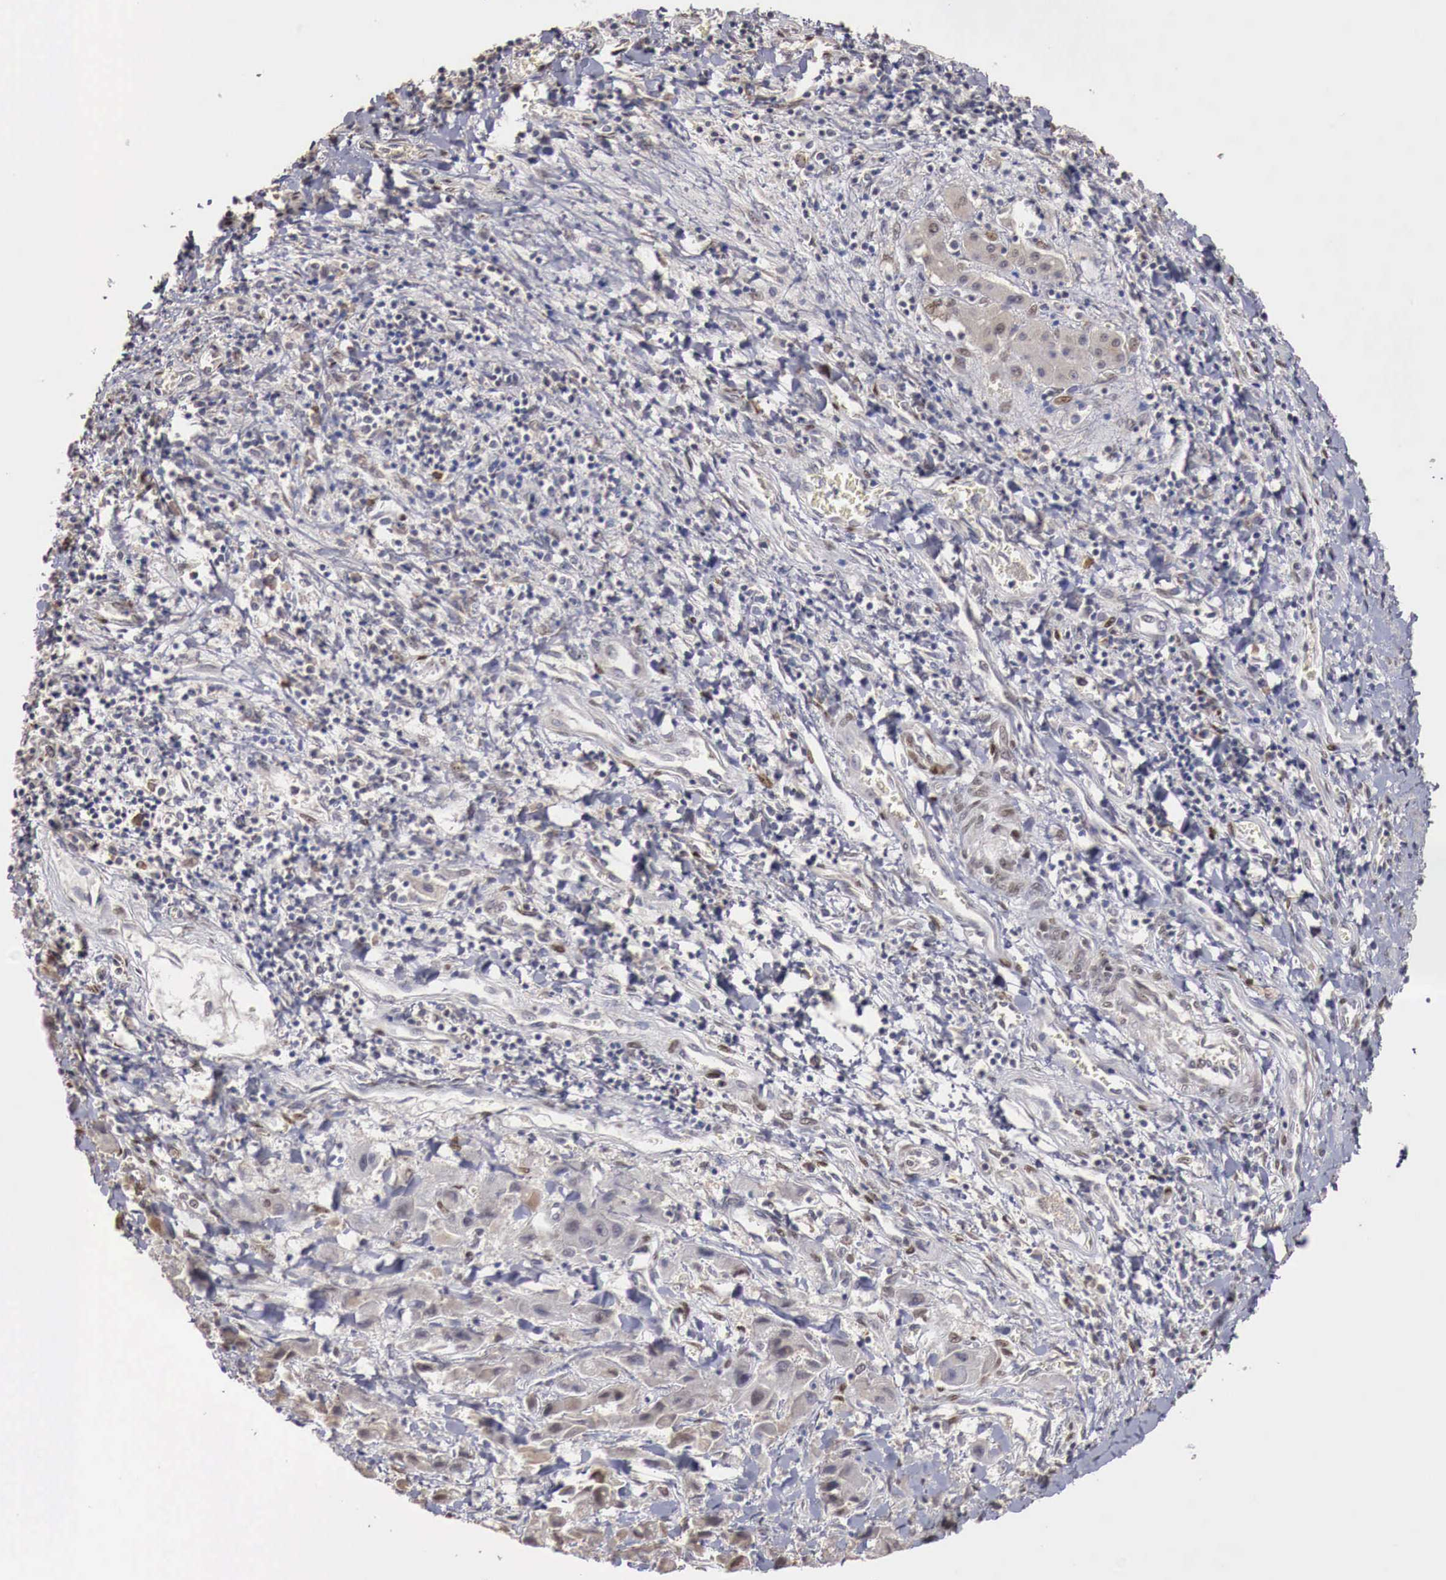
{"staining": {"intensity": "weak", "quantity": "25%-75%", "location": "cytoplasmic/membranous"}, "tissue": "liver cancer", "cell_type": "Tumor cells", "image_type": "cancer", "snomed": [{"axis": "morphology", "description": "Carcinoma, Hepatocellular, NOS"}, {"axis": "topography", "description": "Liver"}], "caption": "The histopathology image reveals staining of liver cancer, revealing weak cytoplasmic/membranous protein positivity (brown color) within tumor cells. (Brightfield microscopy of DAB IHC at high magnification).", "gene": "KHDRBS2", "patient": {"sex": "male", "age": 24}}